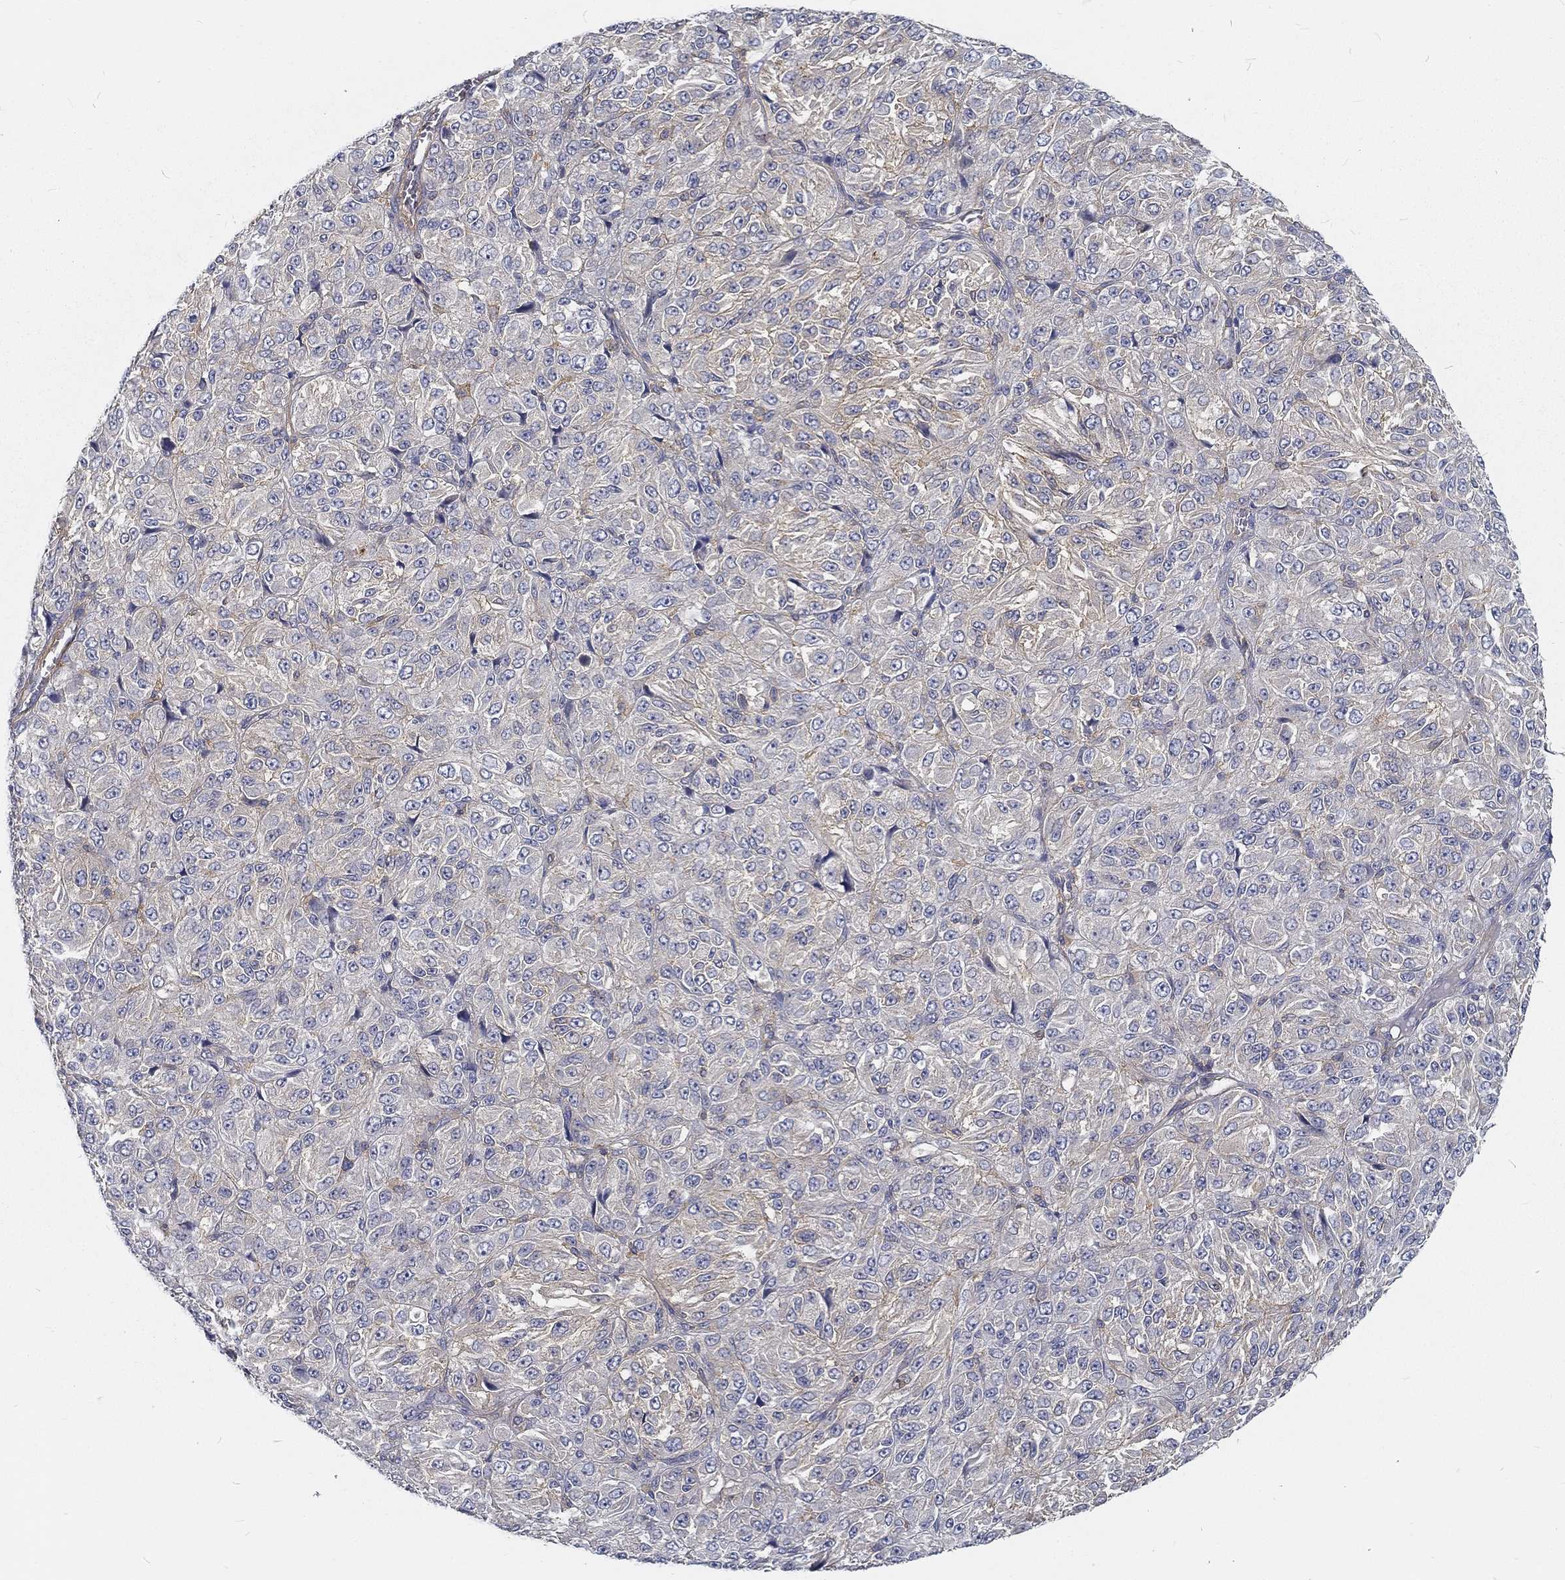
{"staining": {"intensity": "negative", "quantity": "none", "location": "none"}, "tissue": "melanoma", "cell_type": "Tumor cells", "image_type": "cancer", "snomed": [{"axis": "morphology", "description": "Malignant melanoma, Metastatic site"}, {"axis": "topography", "description": "Brain"}], "caption": "Malignant melanoma (metastatic site) stained for a protein using immunohistochemistry displays no expression tumor cells.", "gene": "MTMR11", "patient": {"sex": "female", "age": 56}}